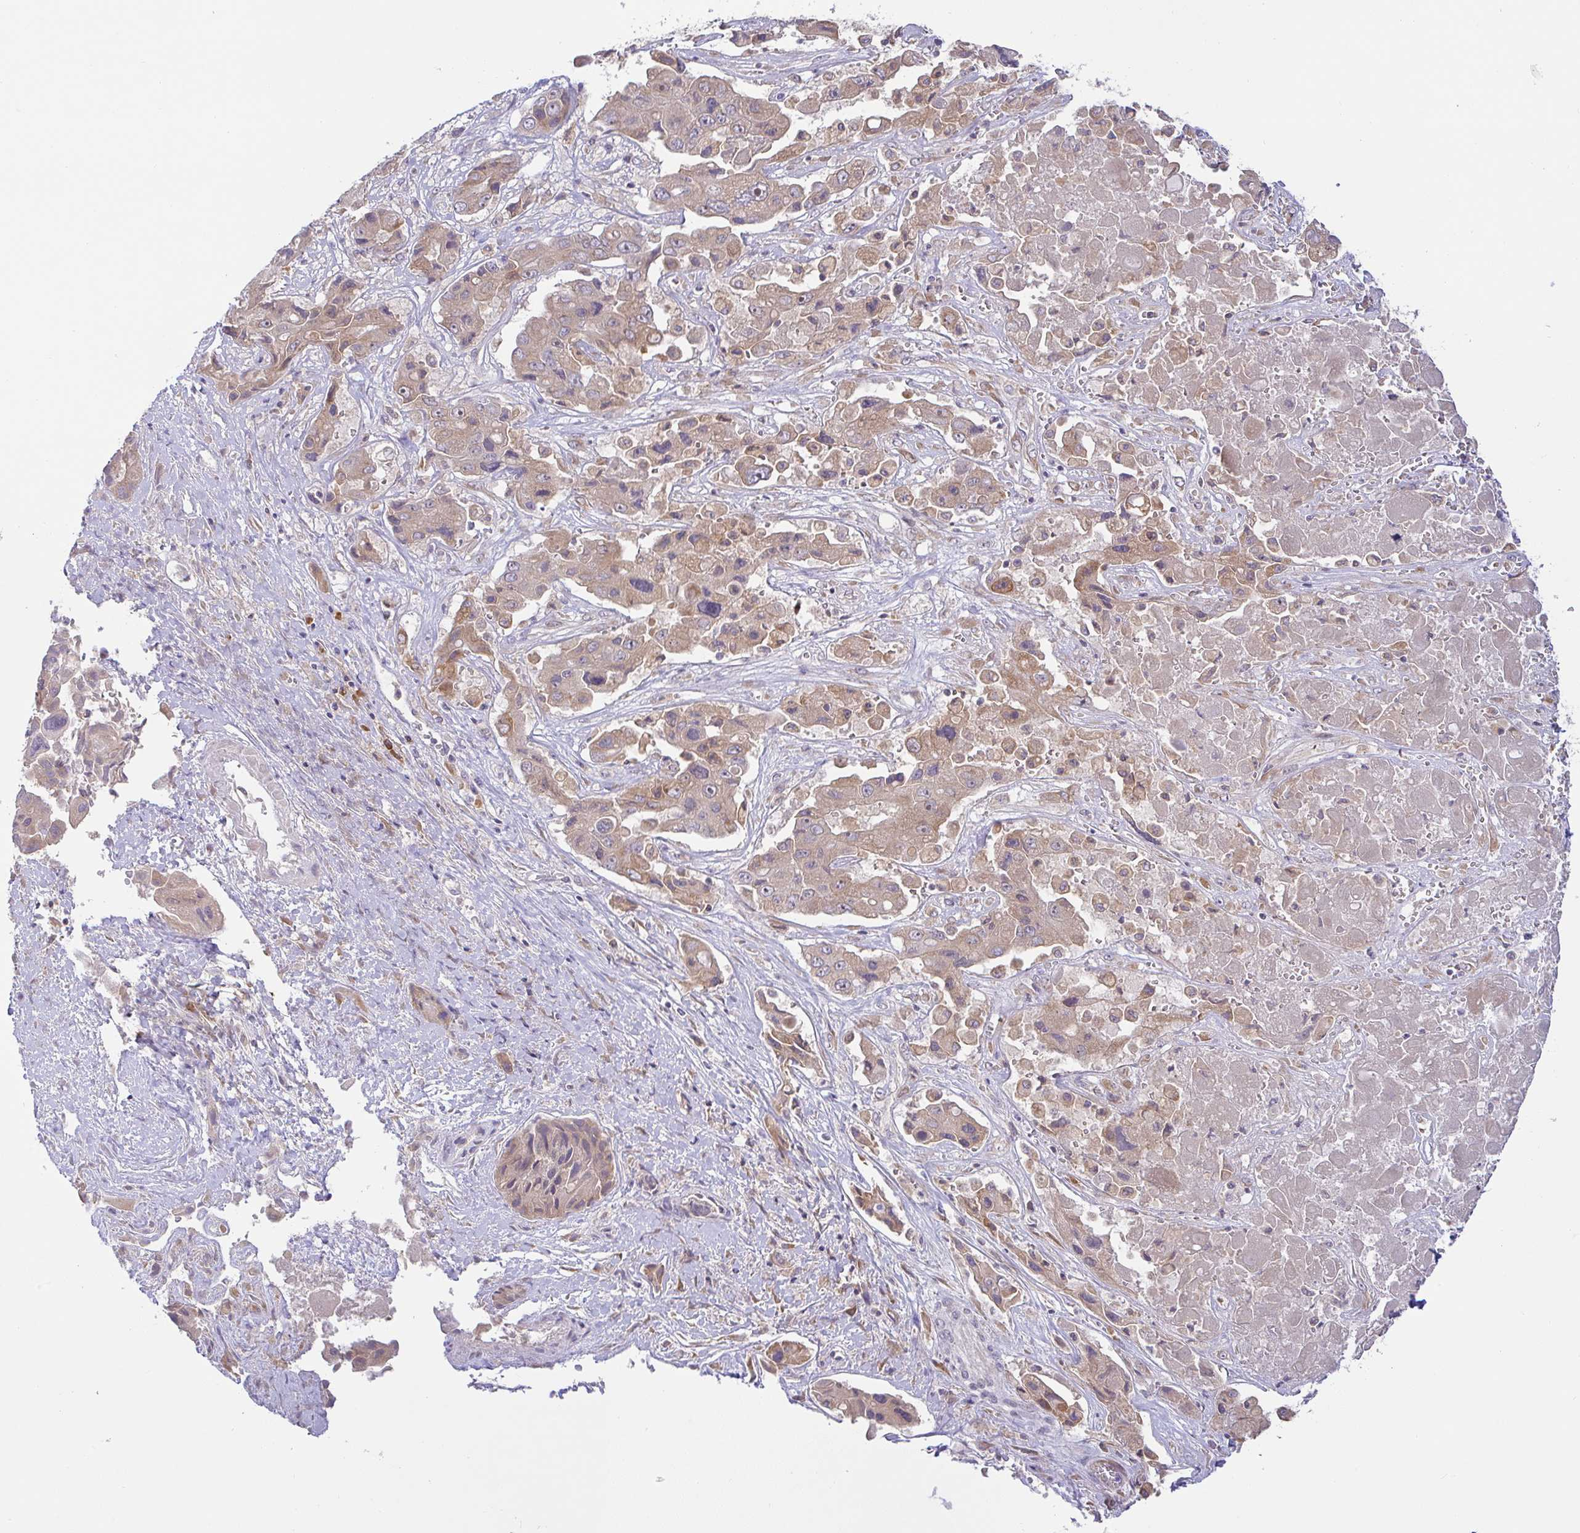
{"staining": {"intensity": "weak", "quantity": ">75%", "location": "cytoplasmic/membranous"}, "tissue": "liver cancer", "cell_type": "Tumor cells", "image_type": "cancer", "snomed": [{"axis": "morphology", "description": "Cholangiocarcinoma"}, {"axis": "topography", "description": "Liver"}], "caption": "Protein staining displays weak cytoplasmic/membranous positivity in about >75% of tumor cells in liver cholangiocarcinoma.", "gene": "DERL2", "patient": {"sex": "male", "age": 67}}